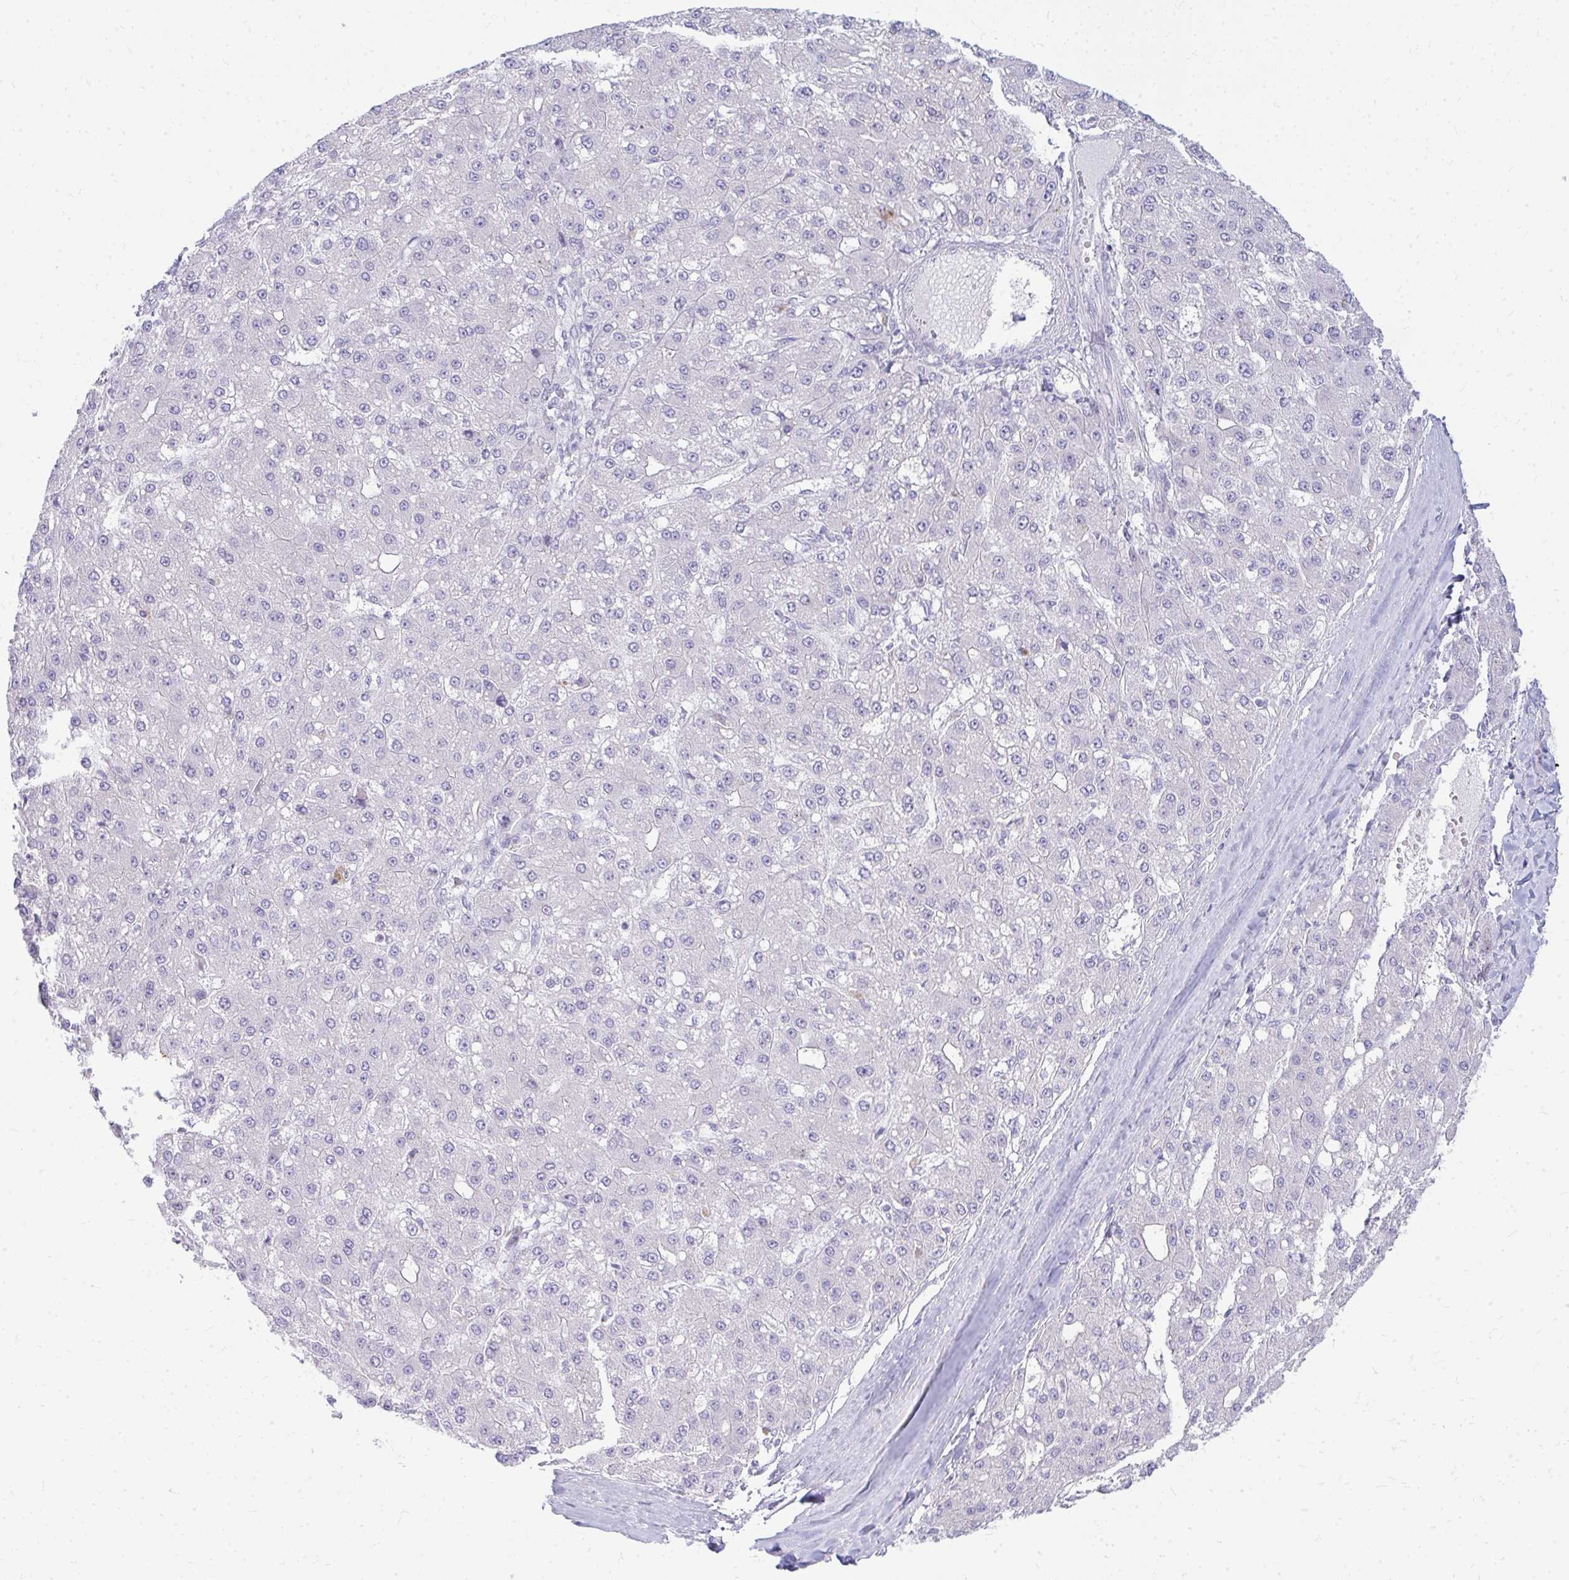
{"staining": {"intensity": "negative", "quantity": "none", "location": "none"}, "tissue": "liver cancer", "cell_type": "Tumor cells", "image_type": "cancer", "snomed": [{"axis": "morphology", "description": "Carcinoma, Hepatocellular, NOS"}, {"axis": "topography", "description": "Liver"}], "caption": "A photomicrograph of human hepatocellular carcinoma (liver) is negative for staining in tumor cells.", "gene": "TSPEAR", "patient": {"sex": "male", "age": 67}}